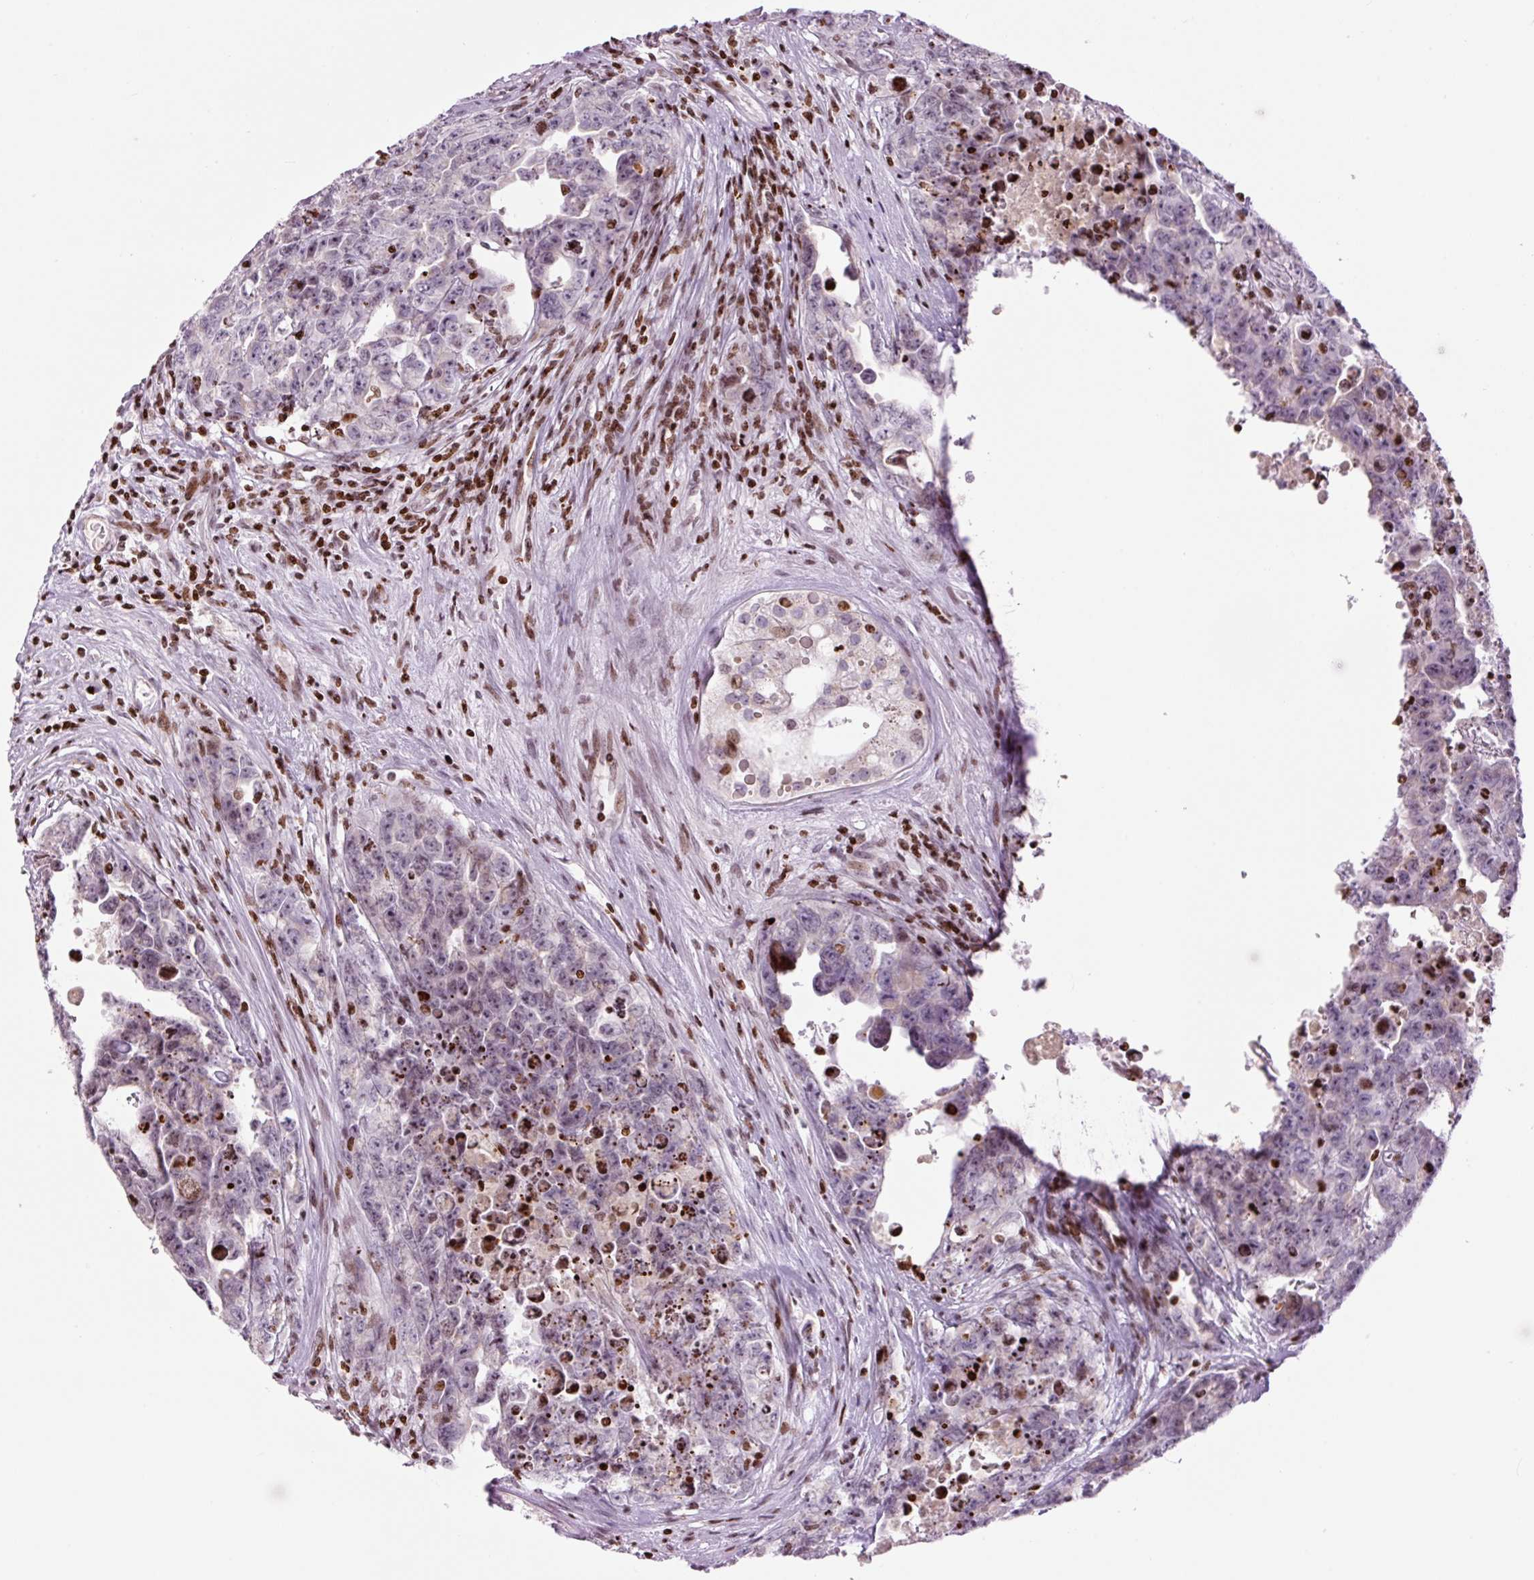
{"staining": {"intensity": "weak", "quantity": "25%-75%", "location": "nuclear"}, "tissue": "testis cancer", "cell_type": "Tumor cells", "image_type": "cancer", "snomed": [{"axis": "morphology", "description": "Carcinoma, Embryonal, NOS"}, {"axis": "topography", "description": "Testis"}], "caption": "Testis embryonal carcinoma tissue shows weak nuclear expression in about 25%-75% of tumor cells, visualized by immunohistochemistry.", "gene": "TMEM177", "patient": {"sex": "male", "age": 24}}